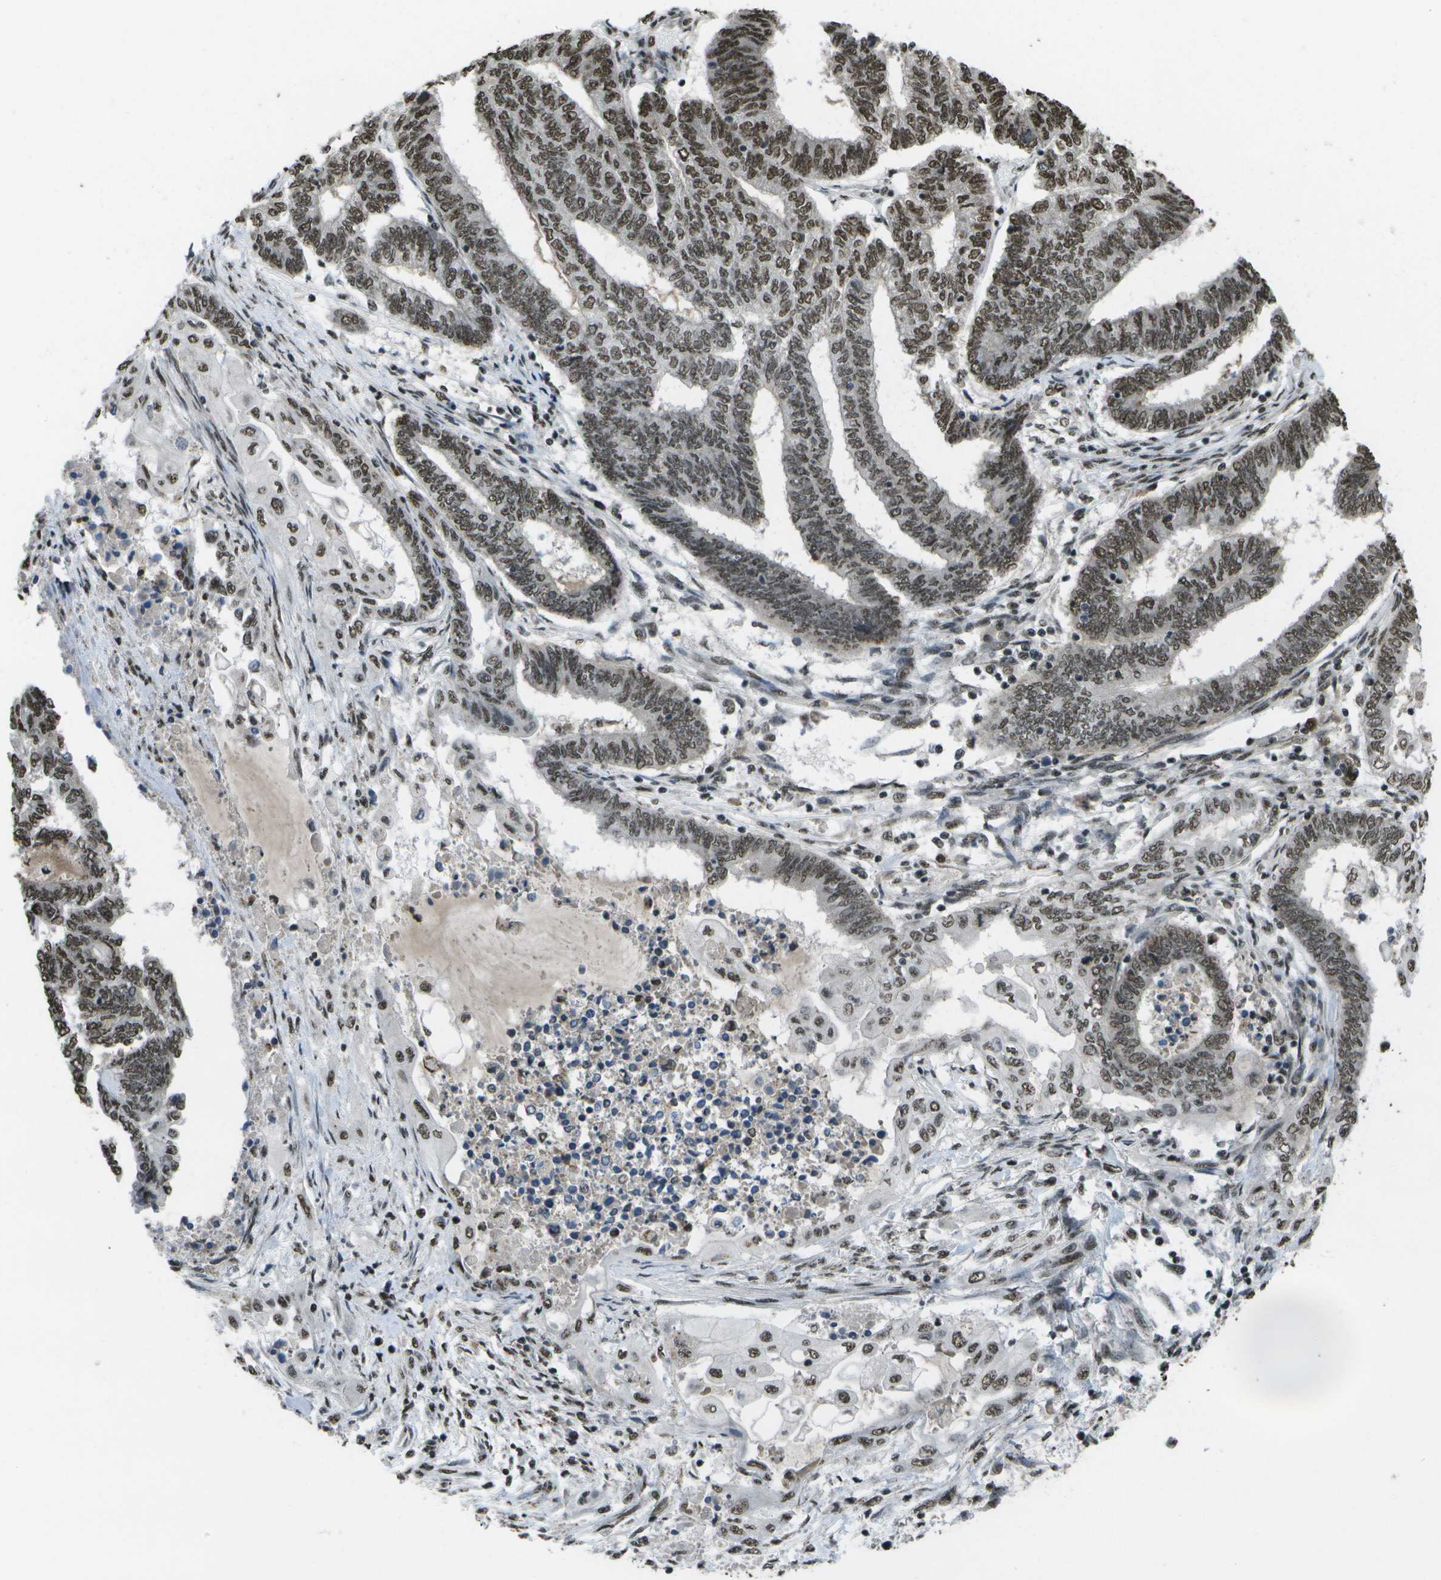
{"staining": {"intensity": "strong", "quantity": ">75%", "location": "nuclear"}, "tissue": "endometrial cancer", "cell_type": "Tumor cells", "image_type": "cancer", "snomed": [{"axis": "morphology", "description": "Adenocarcinoma, NOS"}, {"axis": "topography", "description": "Uterus"}, {"axis": "topography", "description": "Endometrium"}], "caption": "Immunohistochemistry (IHC) (DAB) staining of human endometrial cancer displays strong nuclear protein staining in approximately >75% of tumor cells.", "gene": "SPEN", "patient": {"sex": "female", "age": 70}}